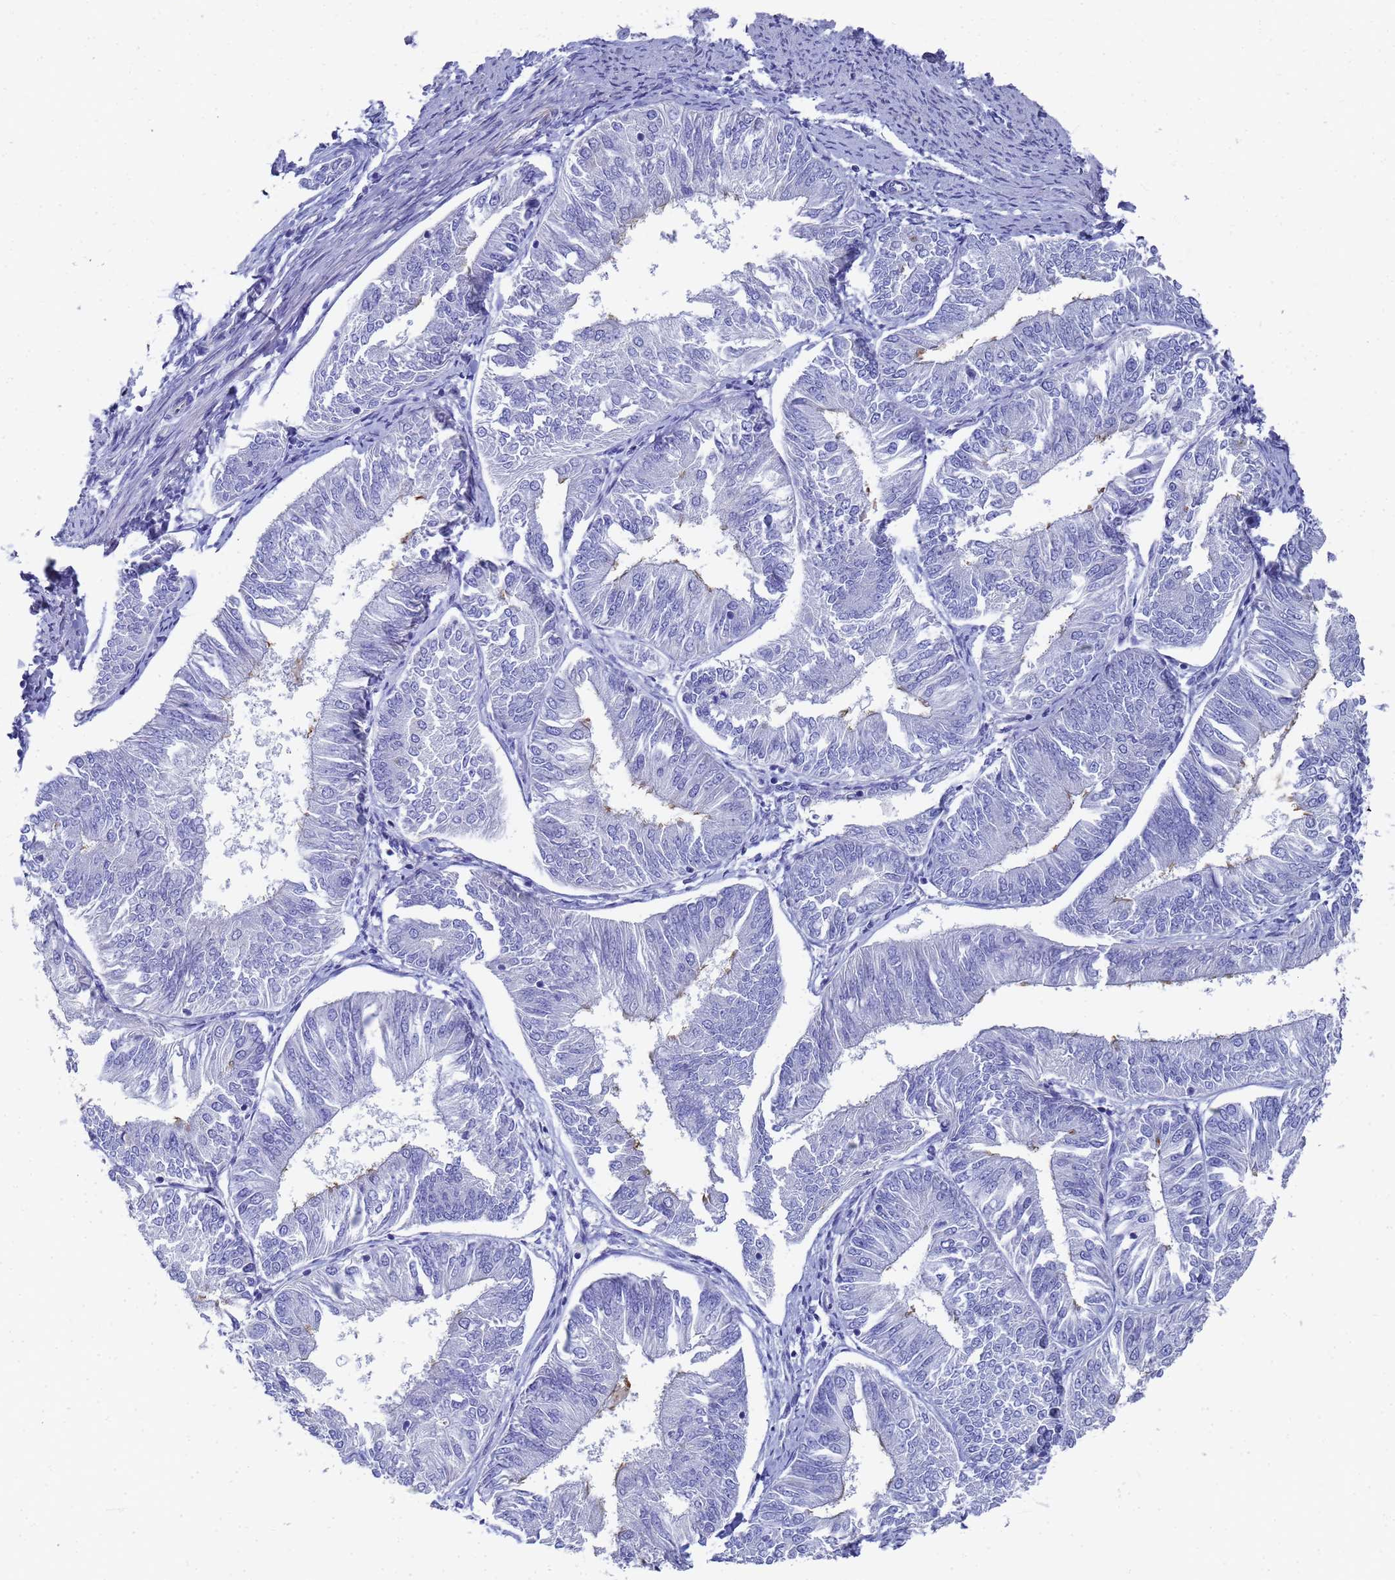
{"staining": {"intensity": "negative", "quantity": "none", "location": "none"}, "tissue": "endometrial cancer", "cell_type": "Tumor cells", "image_type": "cancer", "snomed": [{"axis": "morphology", "description": "Adenocarcinoma, NOS"}, {"axis": "topography", "description": "Endometrium"}], "caption": "High magnification brightfield microscopy of endometrial adenocarcinoma stained with DAB (3,3'-diaminobenzidine) (brown) and counterstained with hematoxylin (blue): tumor cells show no significant expression.", "gene": "TUBB1", "patient": {"sex": "female", "age": 58}}